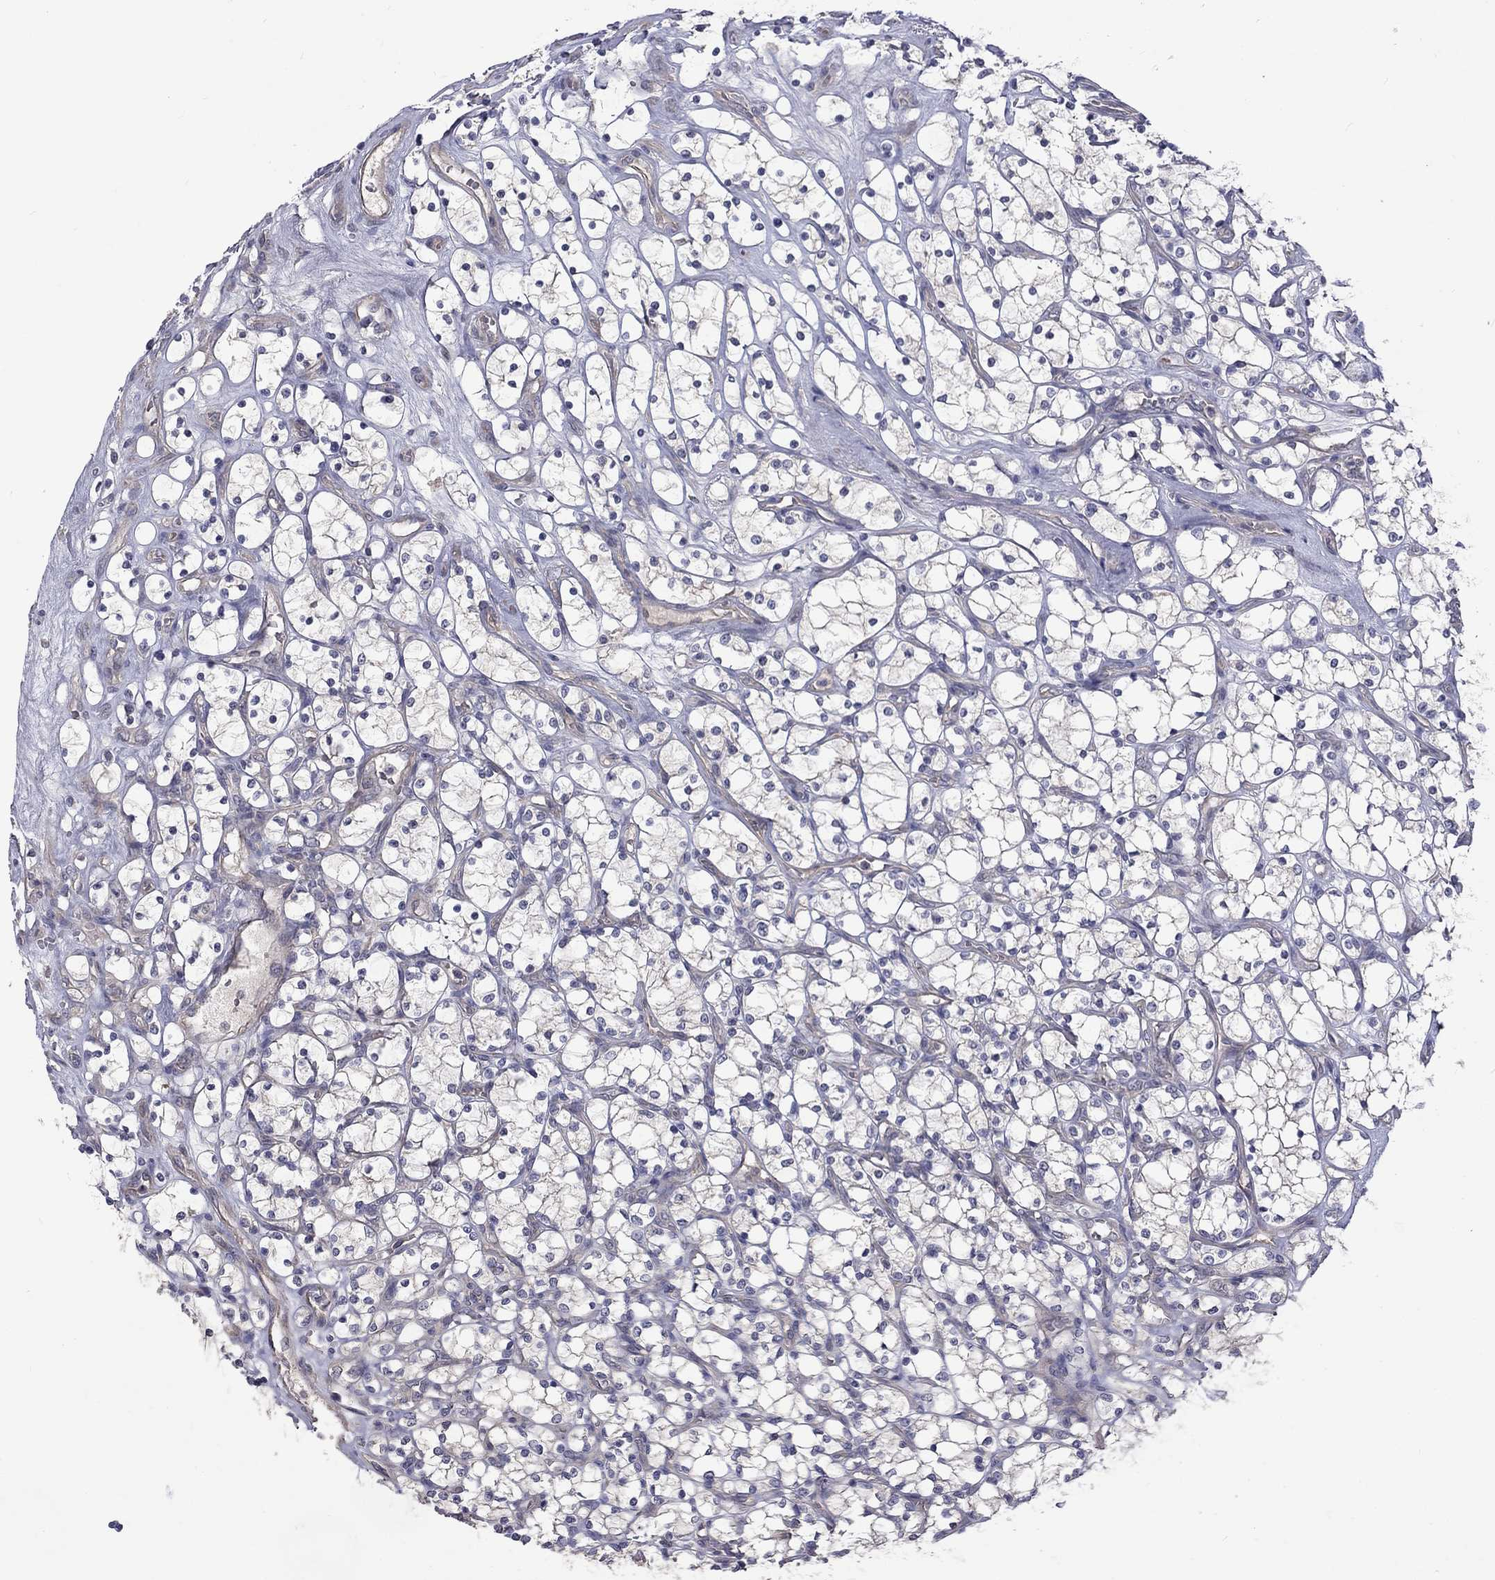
{"staining": {"intensity": "negative", "quantity": "none", "location": "none"}, "tissue": "renal cancer", "cell_type": "Tumor cells", "image_type": "cancer", "snomed": [{"axis": "morphology", "description": "Adenocarcinoma, NOS"}, {"axis": "topography", "description": "Kidney"}], "caption": "Renal cancer (adenocarcinoma) was stained to show a protein in brown. There is no significant staining in tumor cells.", "gene": "SLC39A14", "patient": {"sex": "female", "age": 69}}